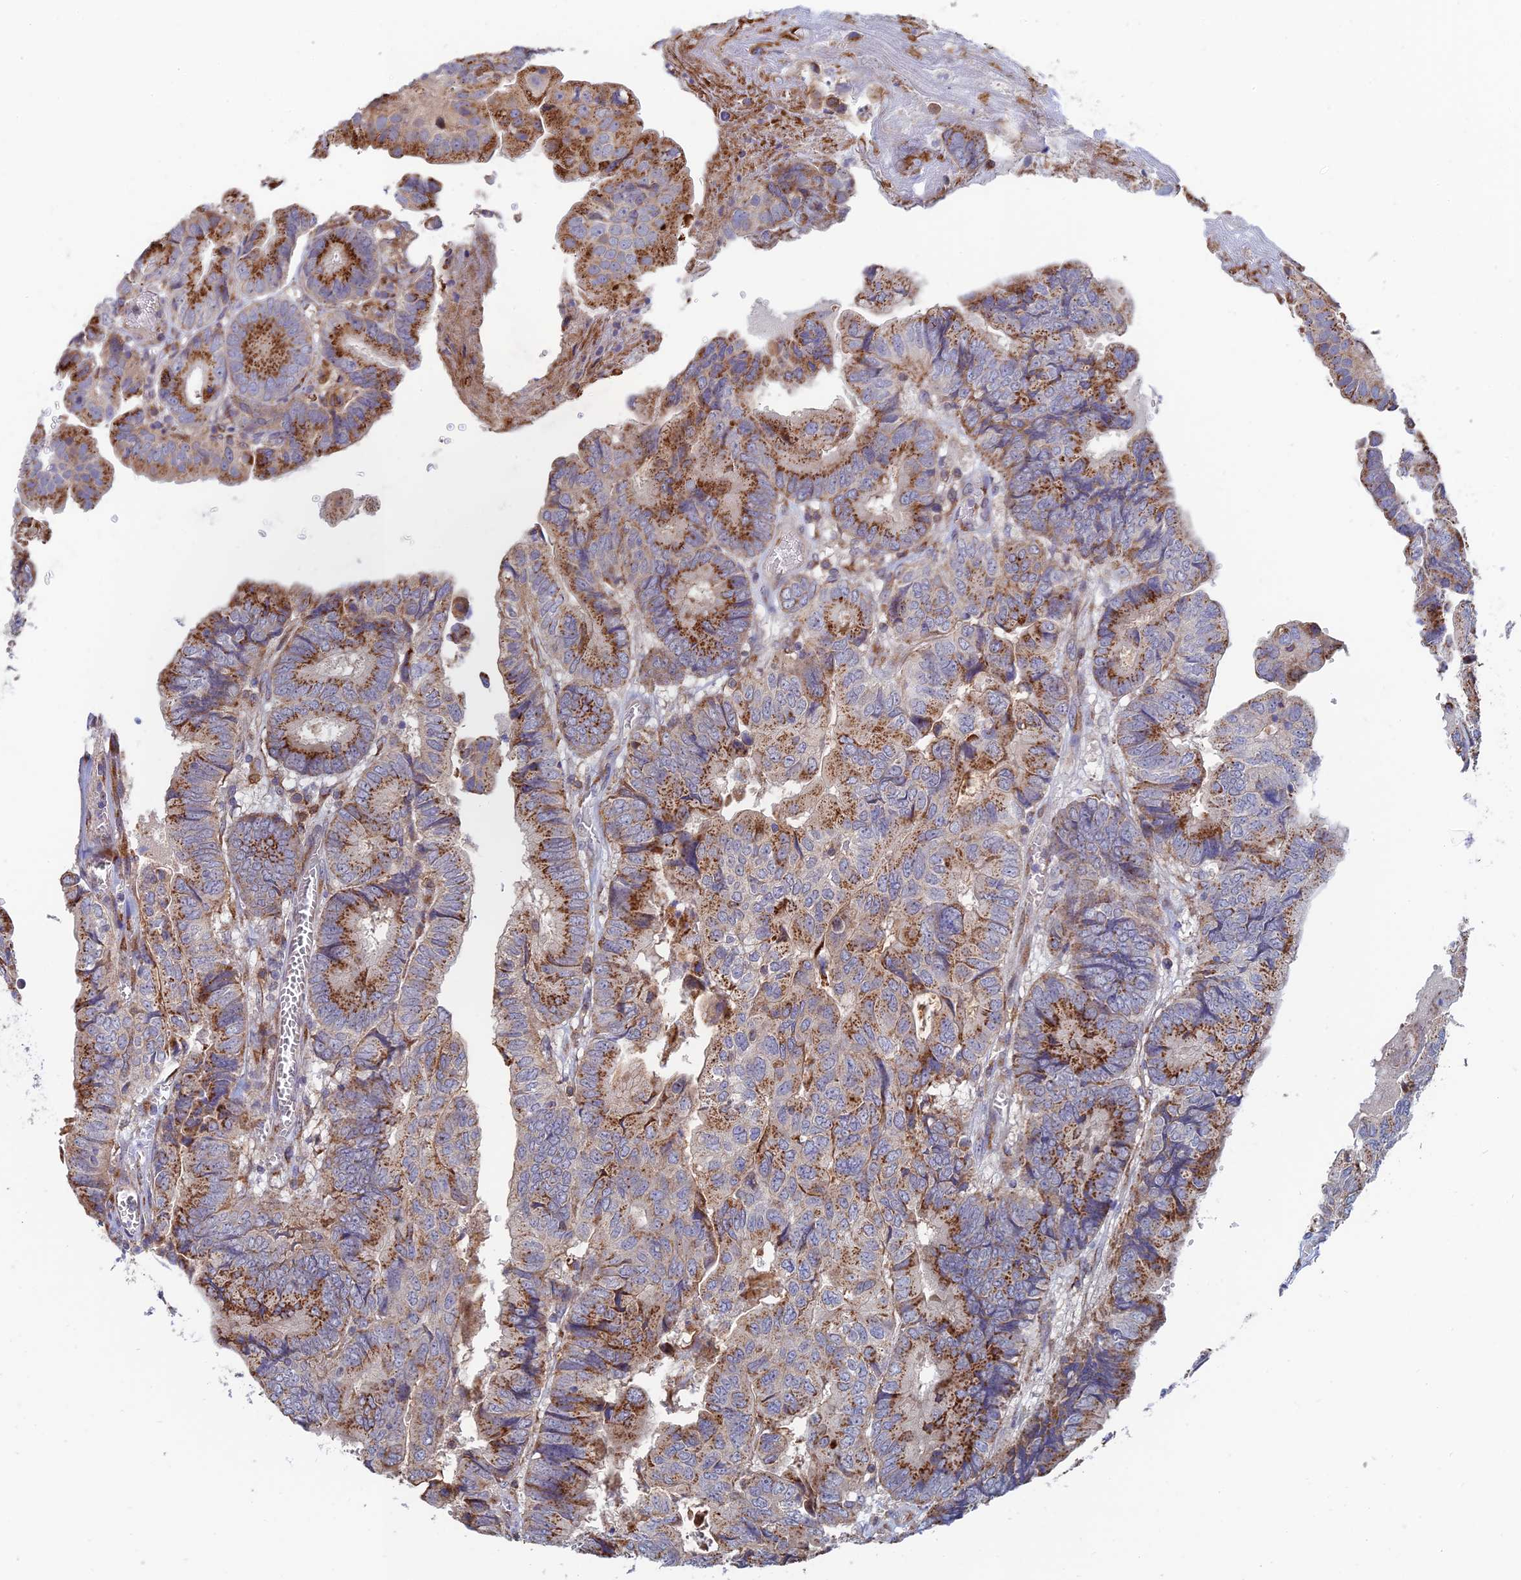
{"staining": {"intensity": "strong", "quantity": "25%-75%", "location": "cytoplasmic/membranous"}, "tissue": "colorectal cancer", "cell_type": "Tumor cells", "image_type": "cancer", "snomed": [{"axis": "morphology", "description": "Adenocarcinoma, NOS"}, {"axis": "topography", "description": "Colon"}], "caption": "Protein staining of colorectal adenocarcinoma tissue demonstrates strong cytoplasmic/membranous staining in approximately 25%-75% of tumor cells.", "gene": "HS2ST1", "patient": {"sex": "male", "age": 85}}